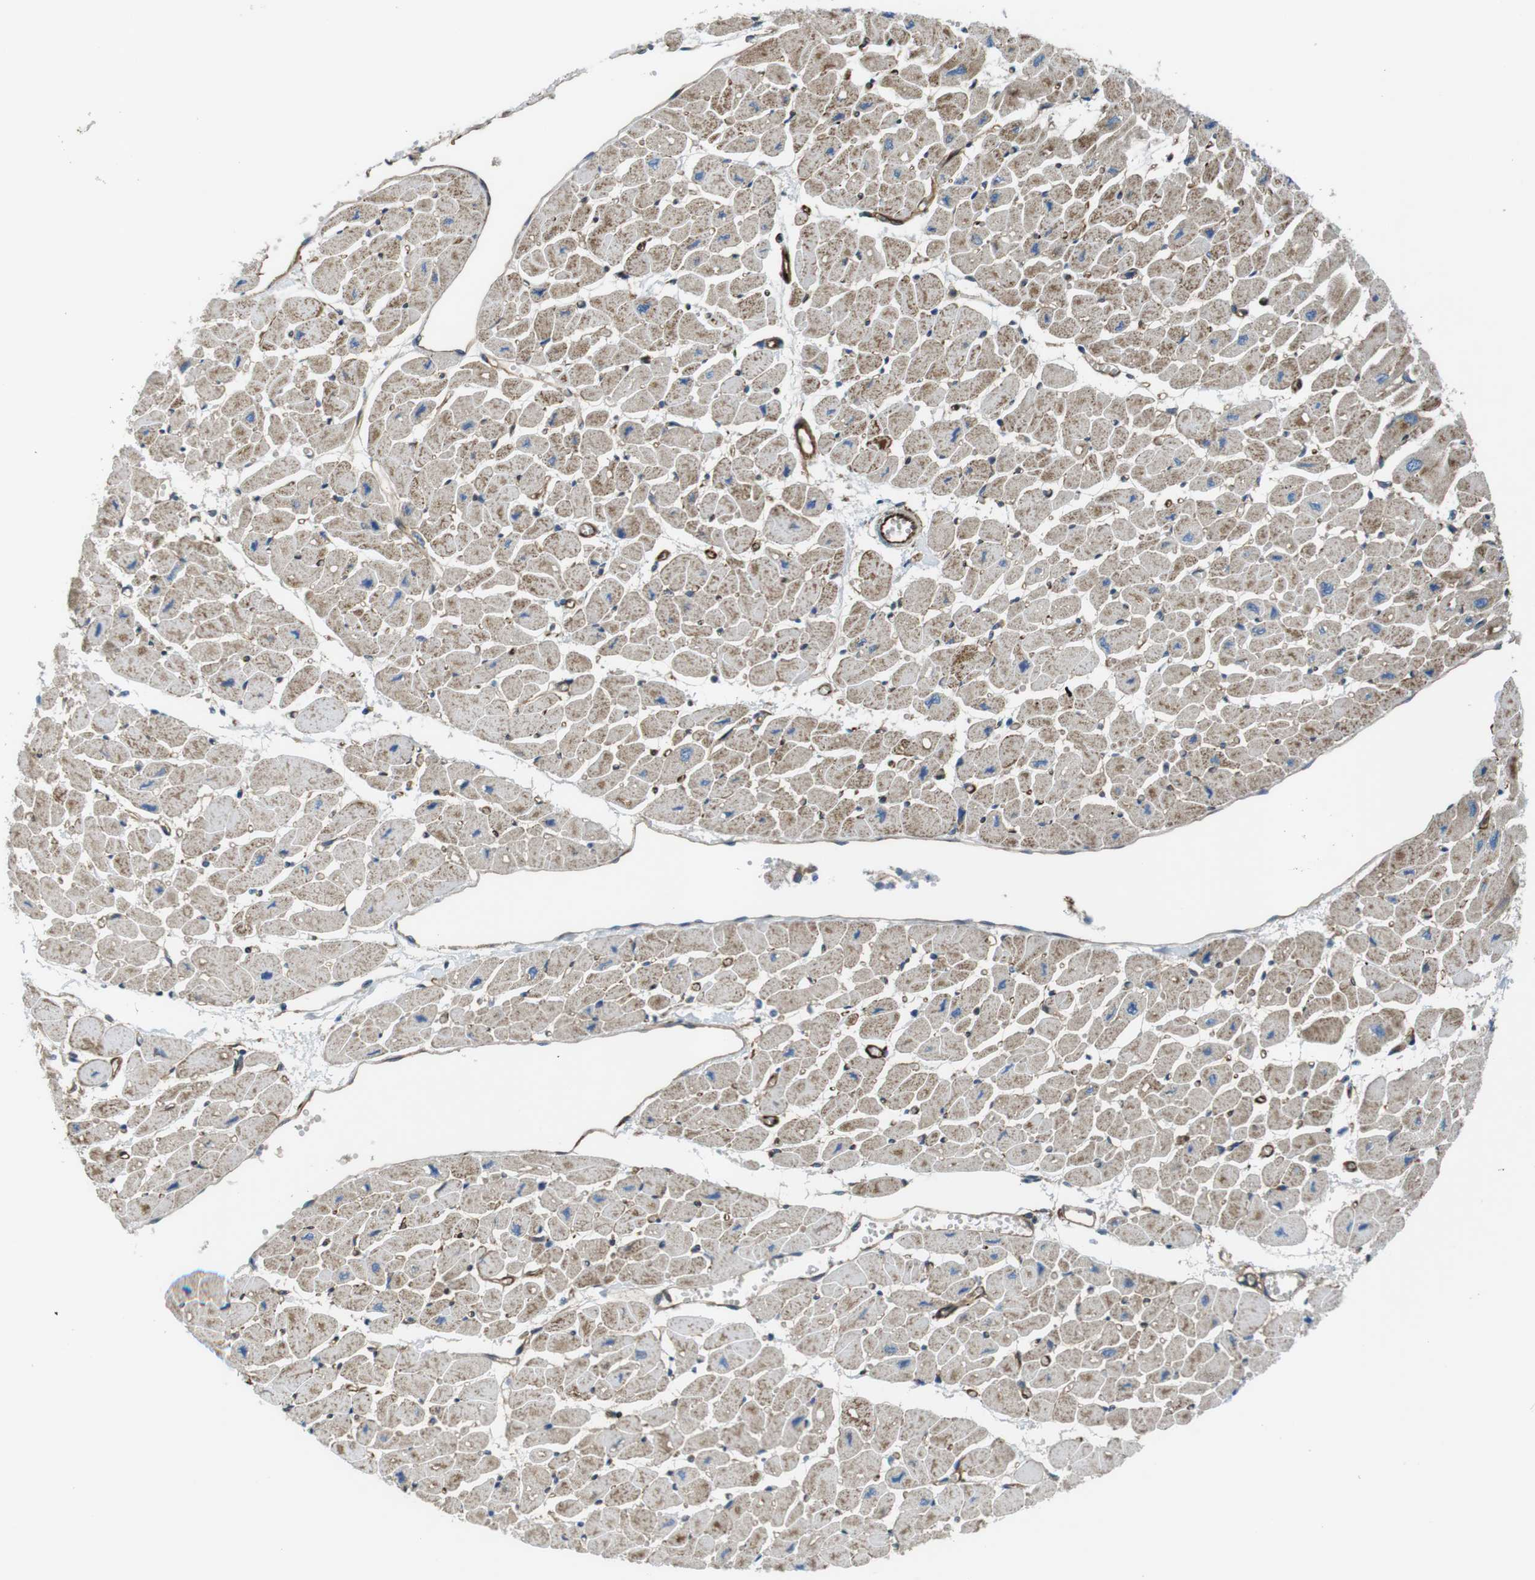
{"staining": {"intensity": "moderate", "quantity": "25%-75%", "location": "cytoplasmic/membranous"}, "tissue": "heart muscle", "cell_type": "Cardiomyocytes", "image_type": "normal", "snomed": [{"axis": "morphology", "description": "Normal tissue, NOS"}, {"axis": "topography", "description": "Heart"}], "caption": "The micrograph reveals immunohistochemical staining of unremarkable heart muscle. There is moderate cytoplasmic/membranous positivity is appreciated in approximately 25%-75% of cardiomyocytes. (brown staining indicates protein expression, while blue staining denotes nuclei).", "gene": "EMP2", "patient": {"sex": "female", "age": 54}}